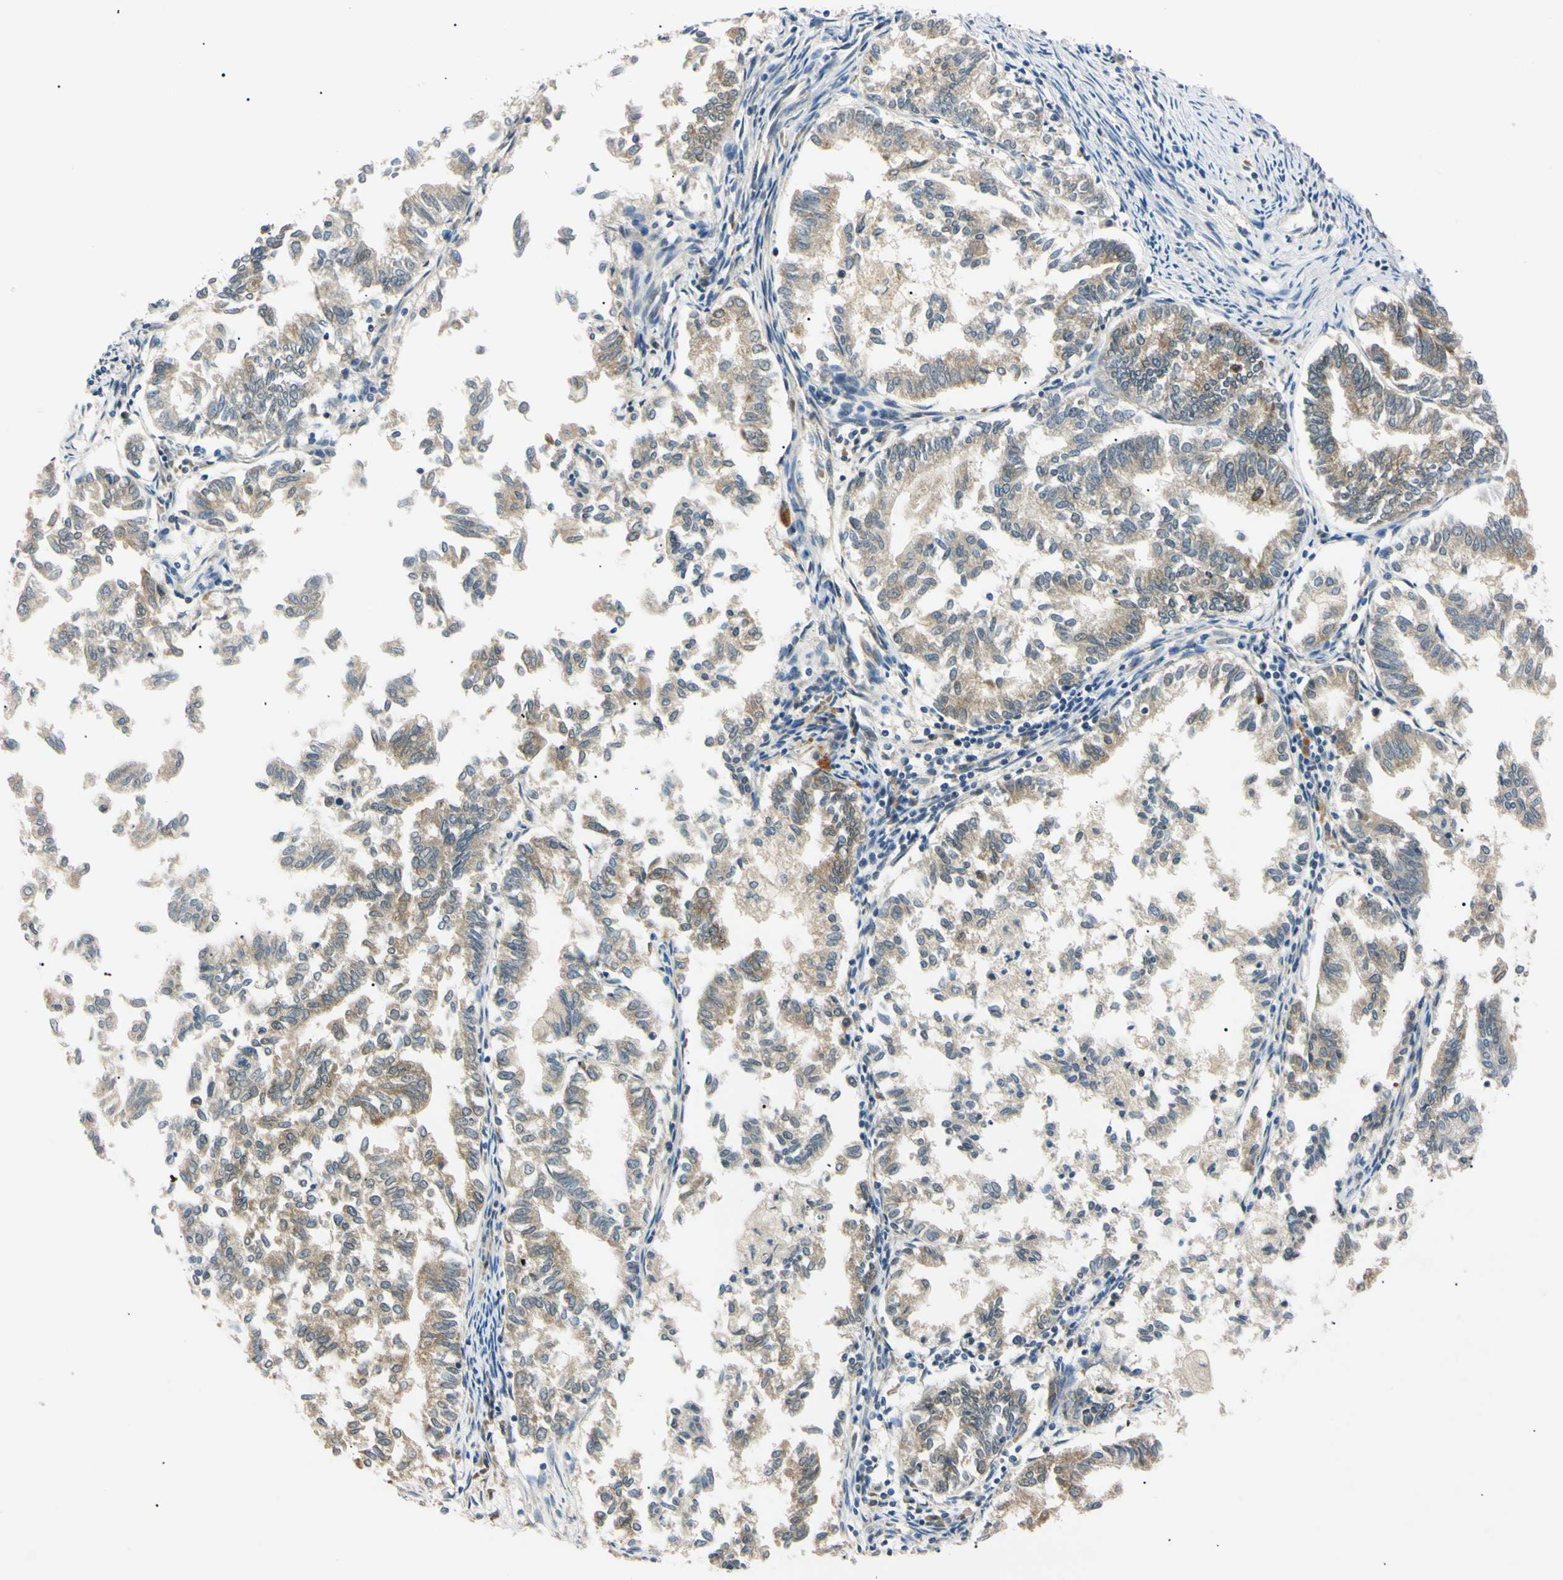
{"staining": {"intensity": "weak", "quantity": ">75%", "location": "cytoplasmic/membranous"}, "tissue": "endometrial cancer", "cell_type": "Tumor cells", "image_type": "cancer", "snomed": [{"axis": "morphology", "description": "Necrosis, NOS"}, {"axis": "morphology", "description": "Adenocarcinoma, NOS"}, {"axis": "topography", "description": "Endometrium"}], "caption": "Adenocarcinoma (endometrial) stained with immunohistochemistry displays weak cytoplasmic/membranous staining in about >75% of tumor cells.", "gene": "DNAJB12", "patient": {"sex": "female", "age": 79}}